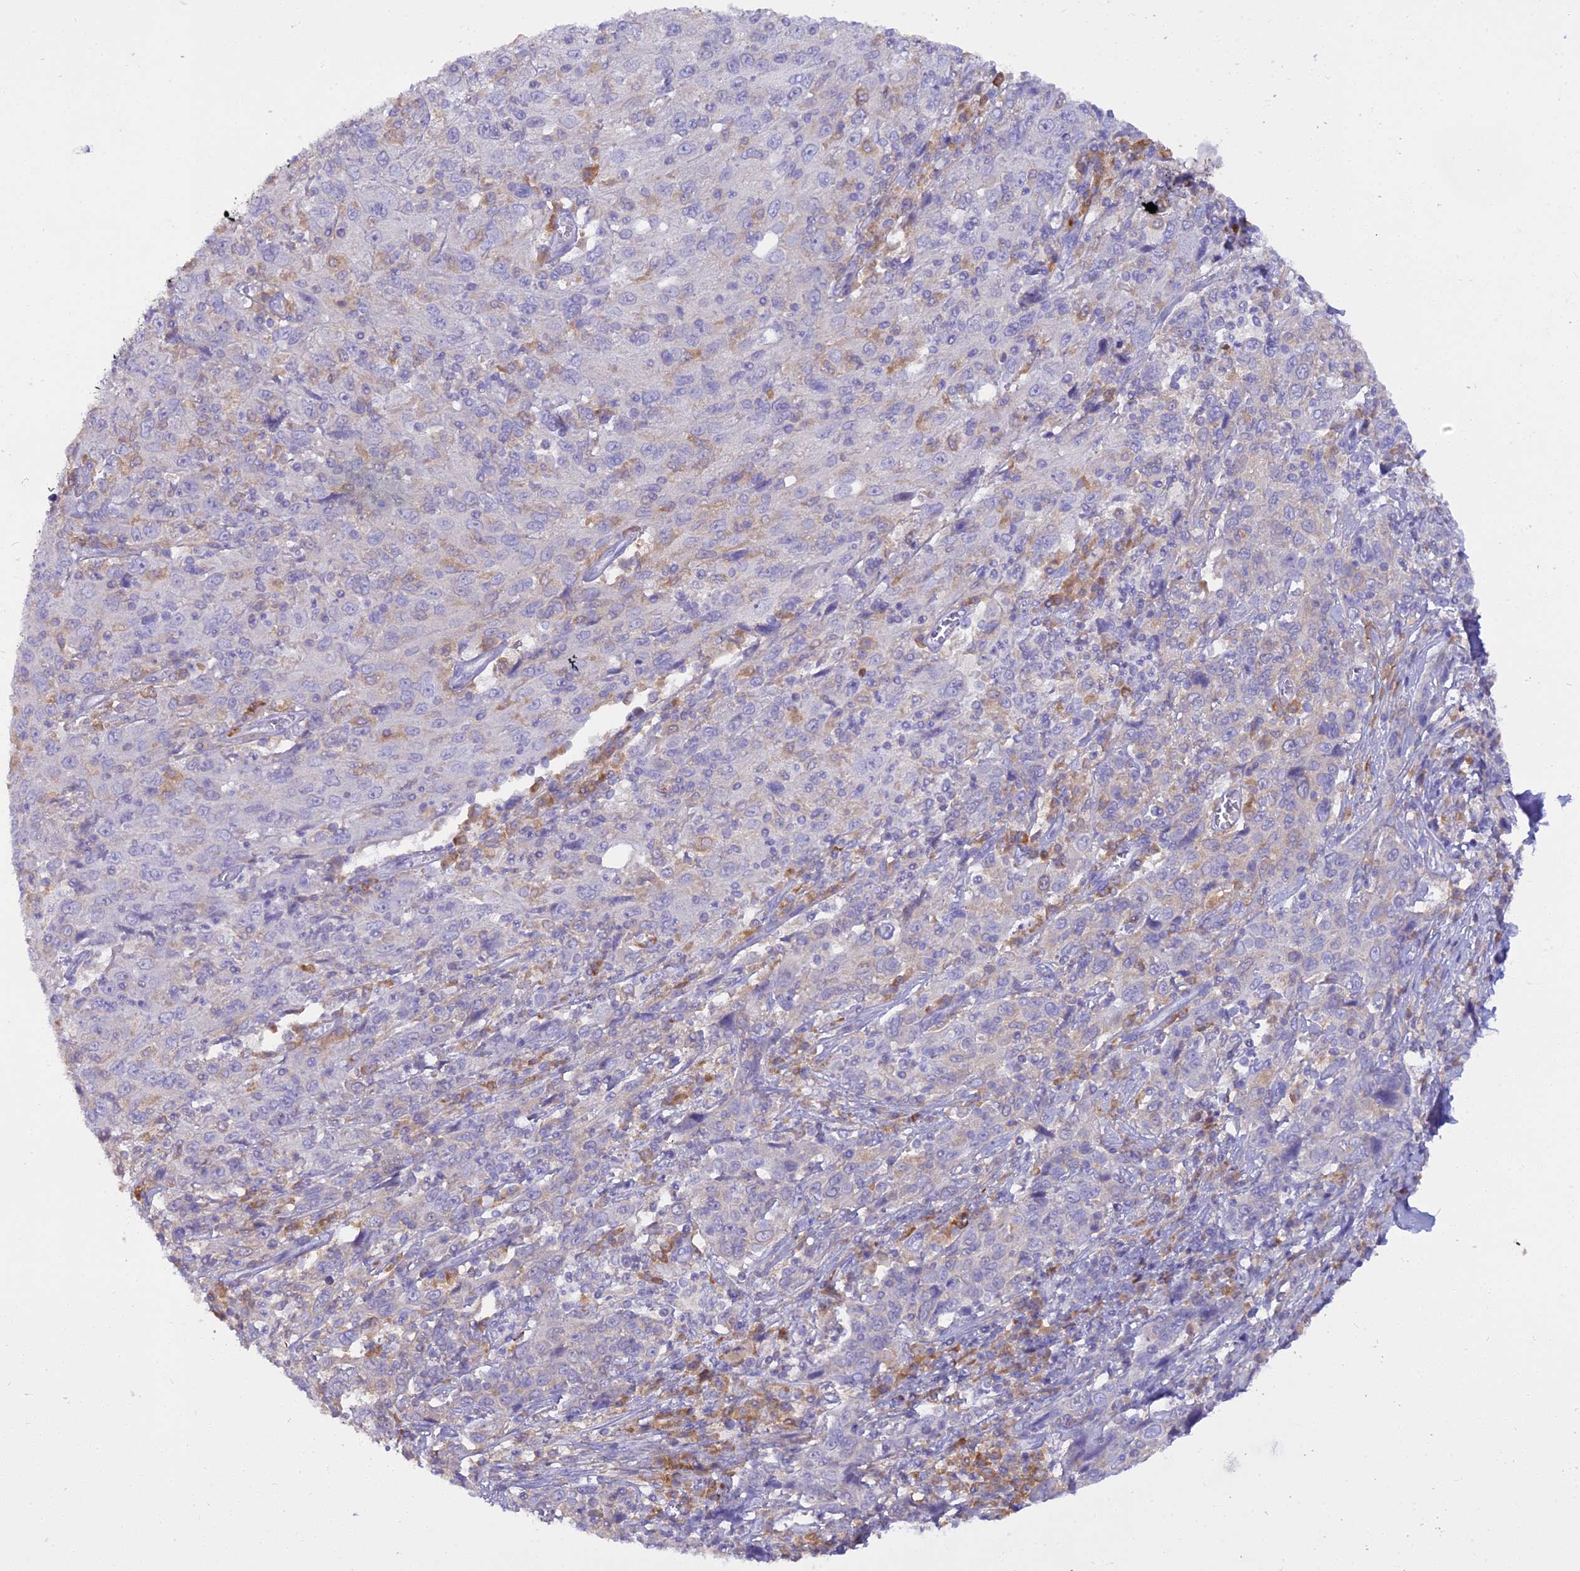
{"staining": {"intensity": "negative", "quantity": "none", "location": "none"}, "tissue": "cervical cancer", "cell_type": "Tumor cells", "image_type": "cancer", "snomed": [{"axis": "morphology", "description": "Squamous cell carcinoma, NOS"}, {"axis": "topography", "description": "Cervix"}], "caption": "This image is of squamous cell carcinoma (cervical) stained with IHC to label a protein in brown with the nuclei are counter-stained blue. There is no expression in tumor cells. (DAB immunohistochemistry (IHC) visualized using brightfield microscopy, high magnification).", "gene": "BLNK", "patient": {"sex": "female", "age": 46}}